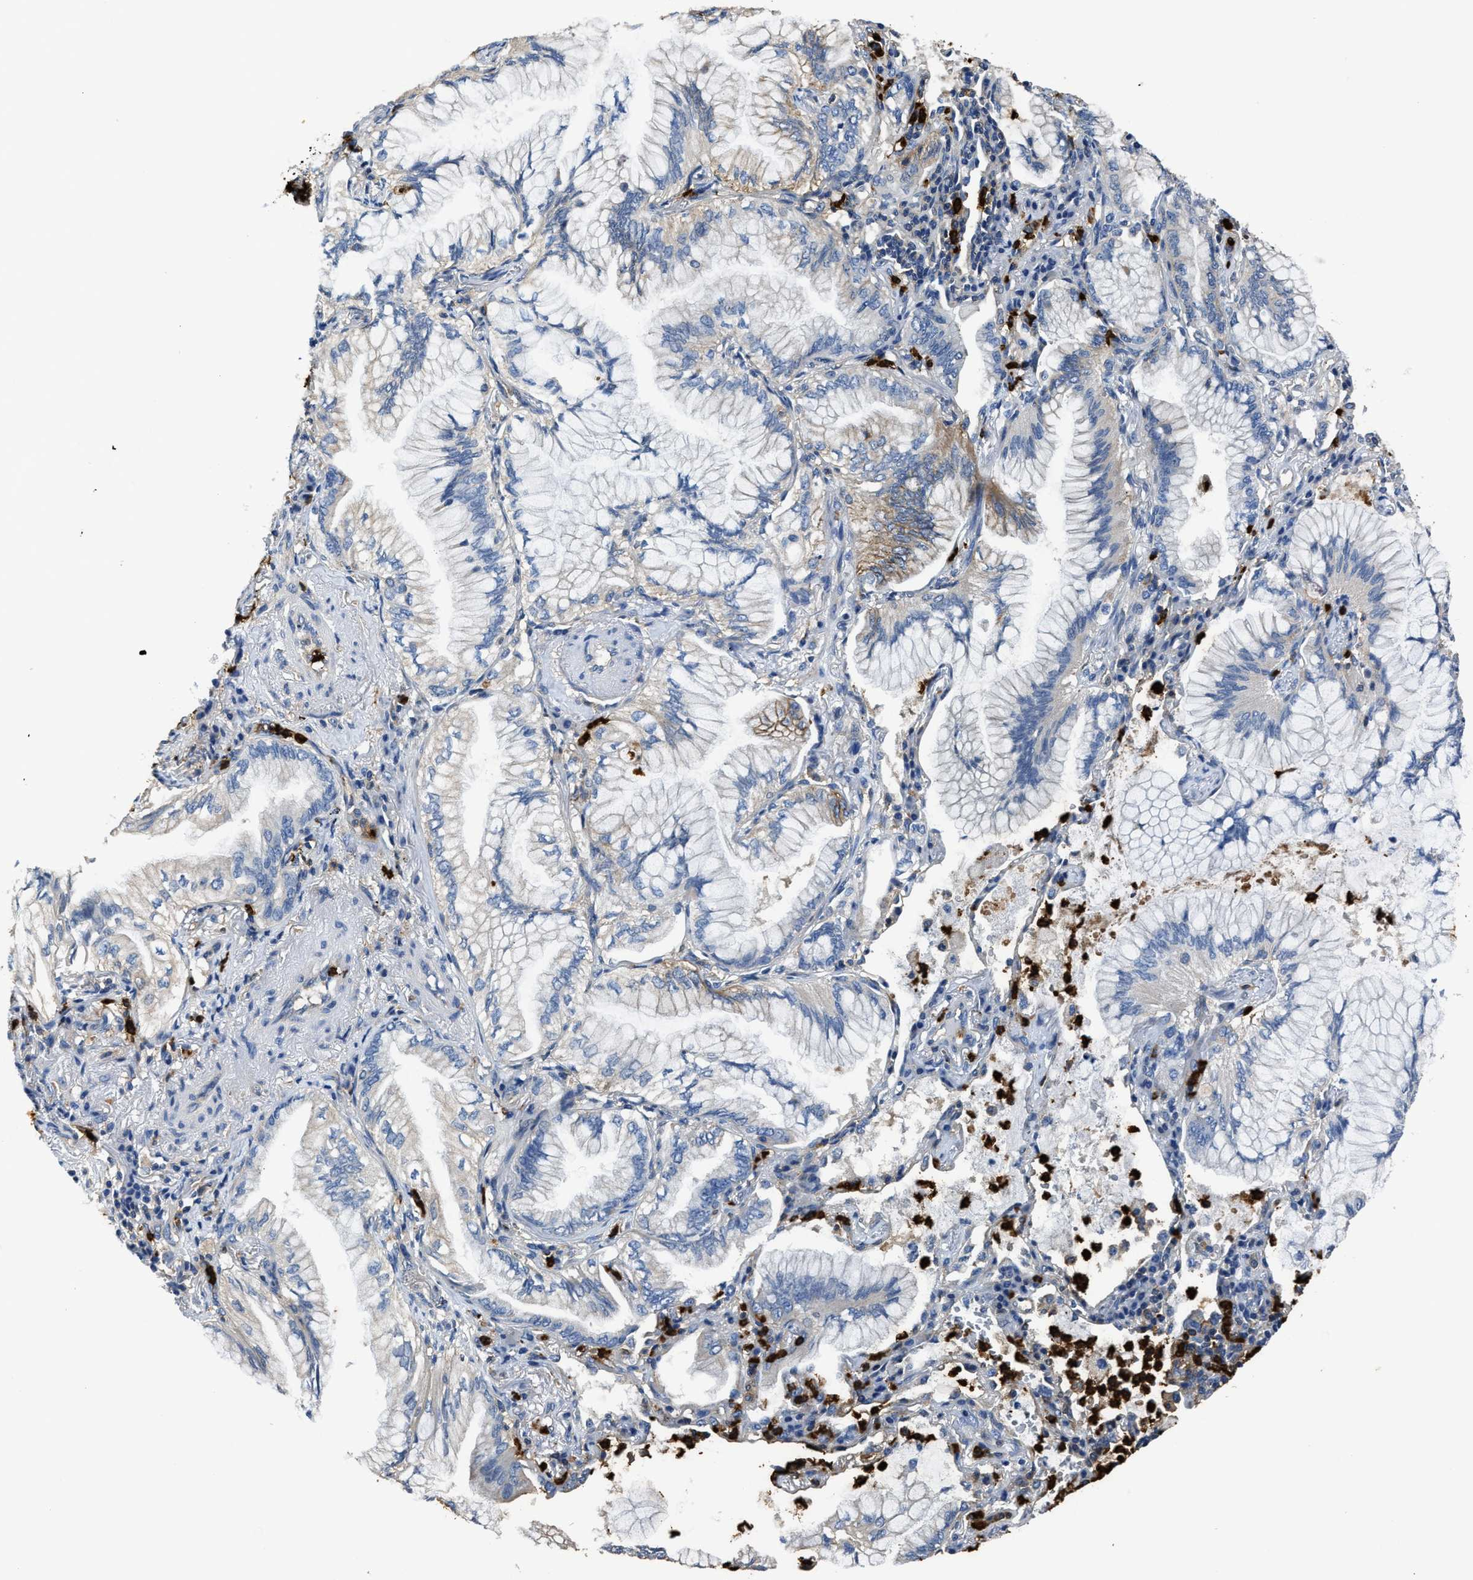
{"staining": {"intensity": "moderate", "quantity": "<25%", "location": "cytoplasmic/membranous"}, "tissue": "lung cancer", "cell_type": "Tumor cells", "image_type": "cancer", "snomed": [{"axis": "morphology", "description": "Adenocarcinoma, NOS"}, {"axis": "topography", "description": "Lung"}], "caption": "This is an image of IHC staining of lung cancer (adenocarcinoma), which shows moderate staining in the cytoplasmic/membranous of tumor cells.", "gene": "TRAF6", "patient": {"sex": "female", "age": 70}}